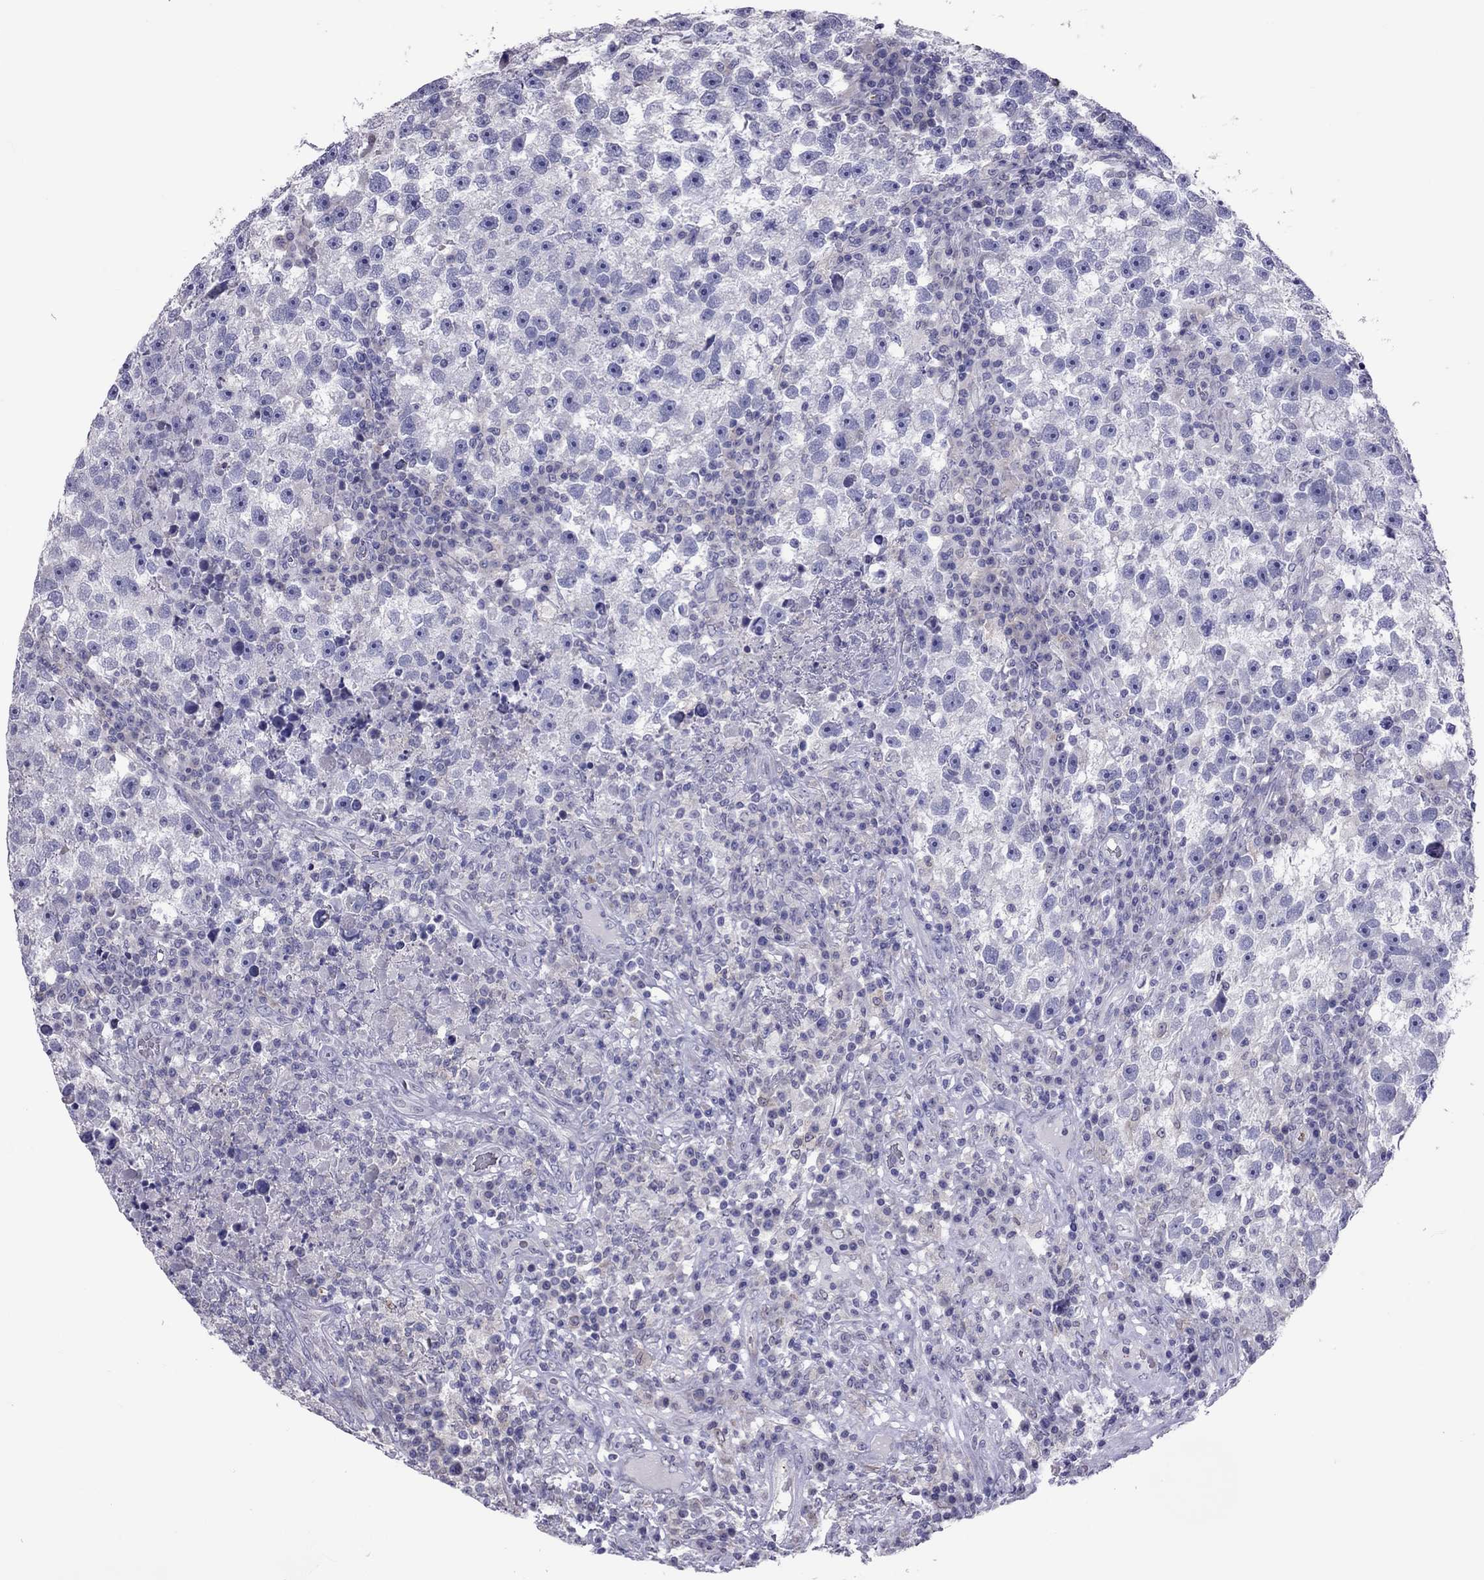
{"staining": {"intensity": "negative", "quantity": "none", "location": "none"}, "tissue": "testis cancer", "cell_type": "Tumor cells", "image_type": "cancer", "snomed": [{"axis": "morphology", "description": "Seminoma, NOS"}, {"axis": "topography", "description": "Testis"}], "caption": "DAB immunohistochemical staining of testis cancer (seminoma) exhibits no significant expression in tumor cells.", "gene": "ADORA2A", "patient": {"sex": "male", "age": 47}}